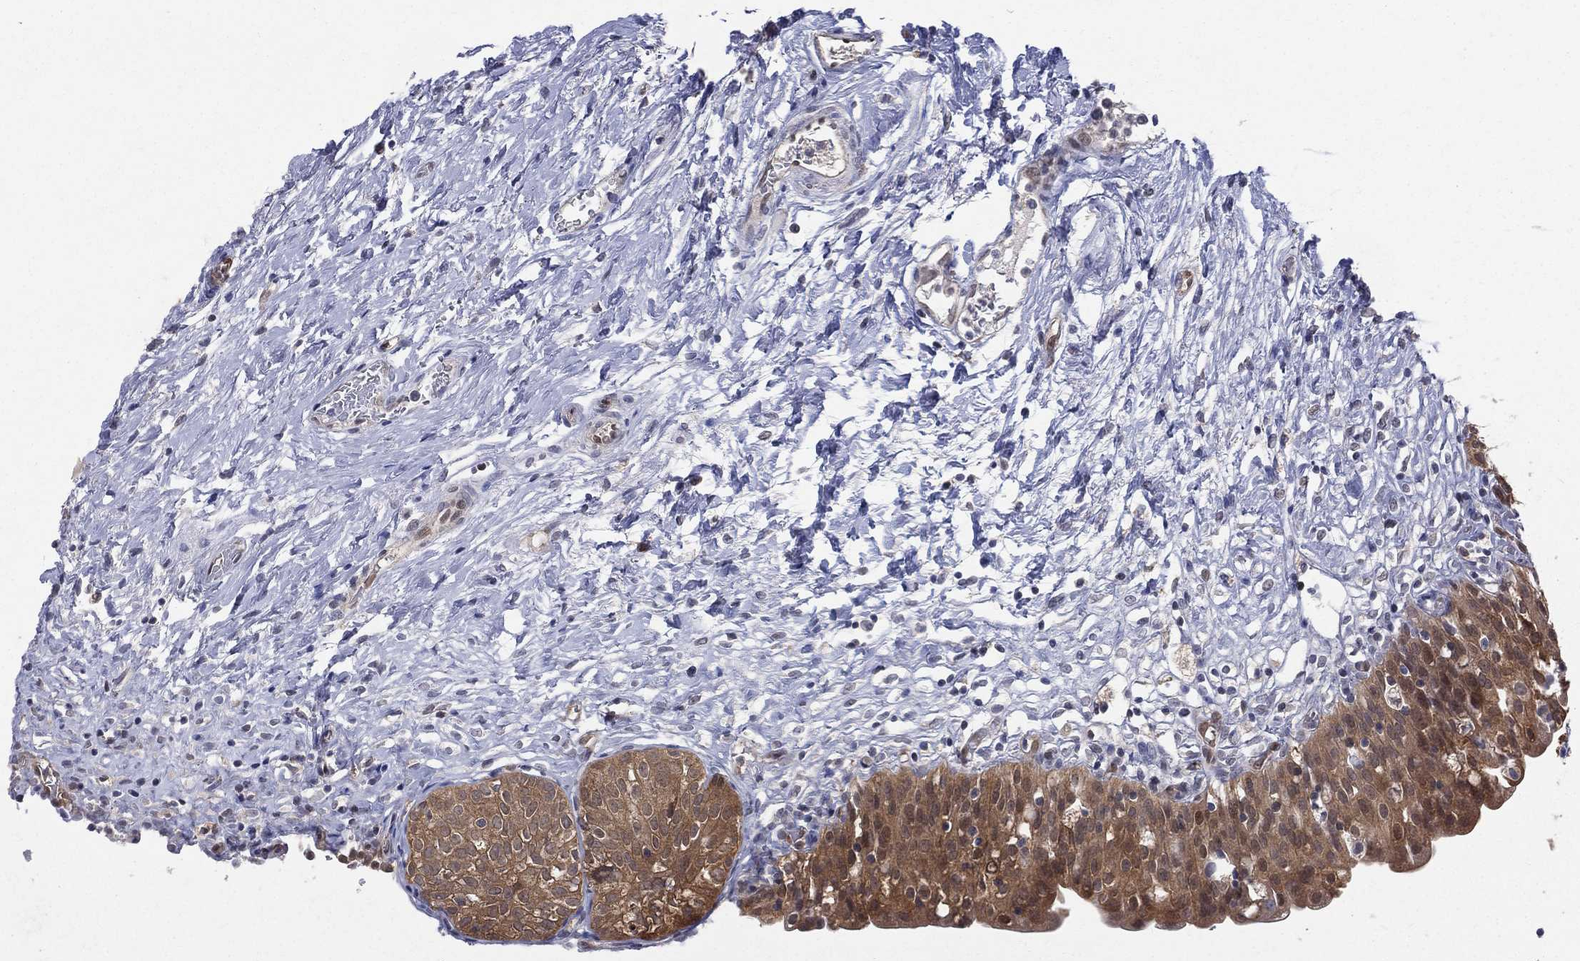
{"staining": {"intensity": "moderate", "quantity": "25%-75%", "location": "cytoplasmic/membranous,nuclear"}, "tissue": "urinary bladder", "cell_type": "Urothelial cells", "image_type": "normal", "snomed": [{"axis": "morphology", "description": "Normal tissue, NOS"}, {"axis": "topography", "description": "Urinary bladder"}], "caption": "Immunohistochemistry (IHC) of normal urinary bladder exhibits medium levels of moderate cytoplasmic/membranous,nuclear expression in approximately 25%-75% of urothelial cells.", "gene": "GMPR2", "patient": {"sex": "male", "age": 76}}